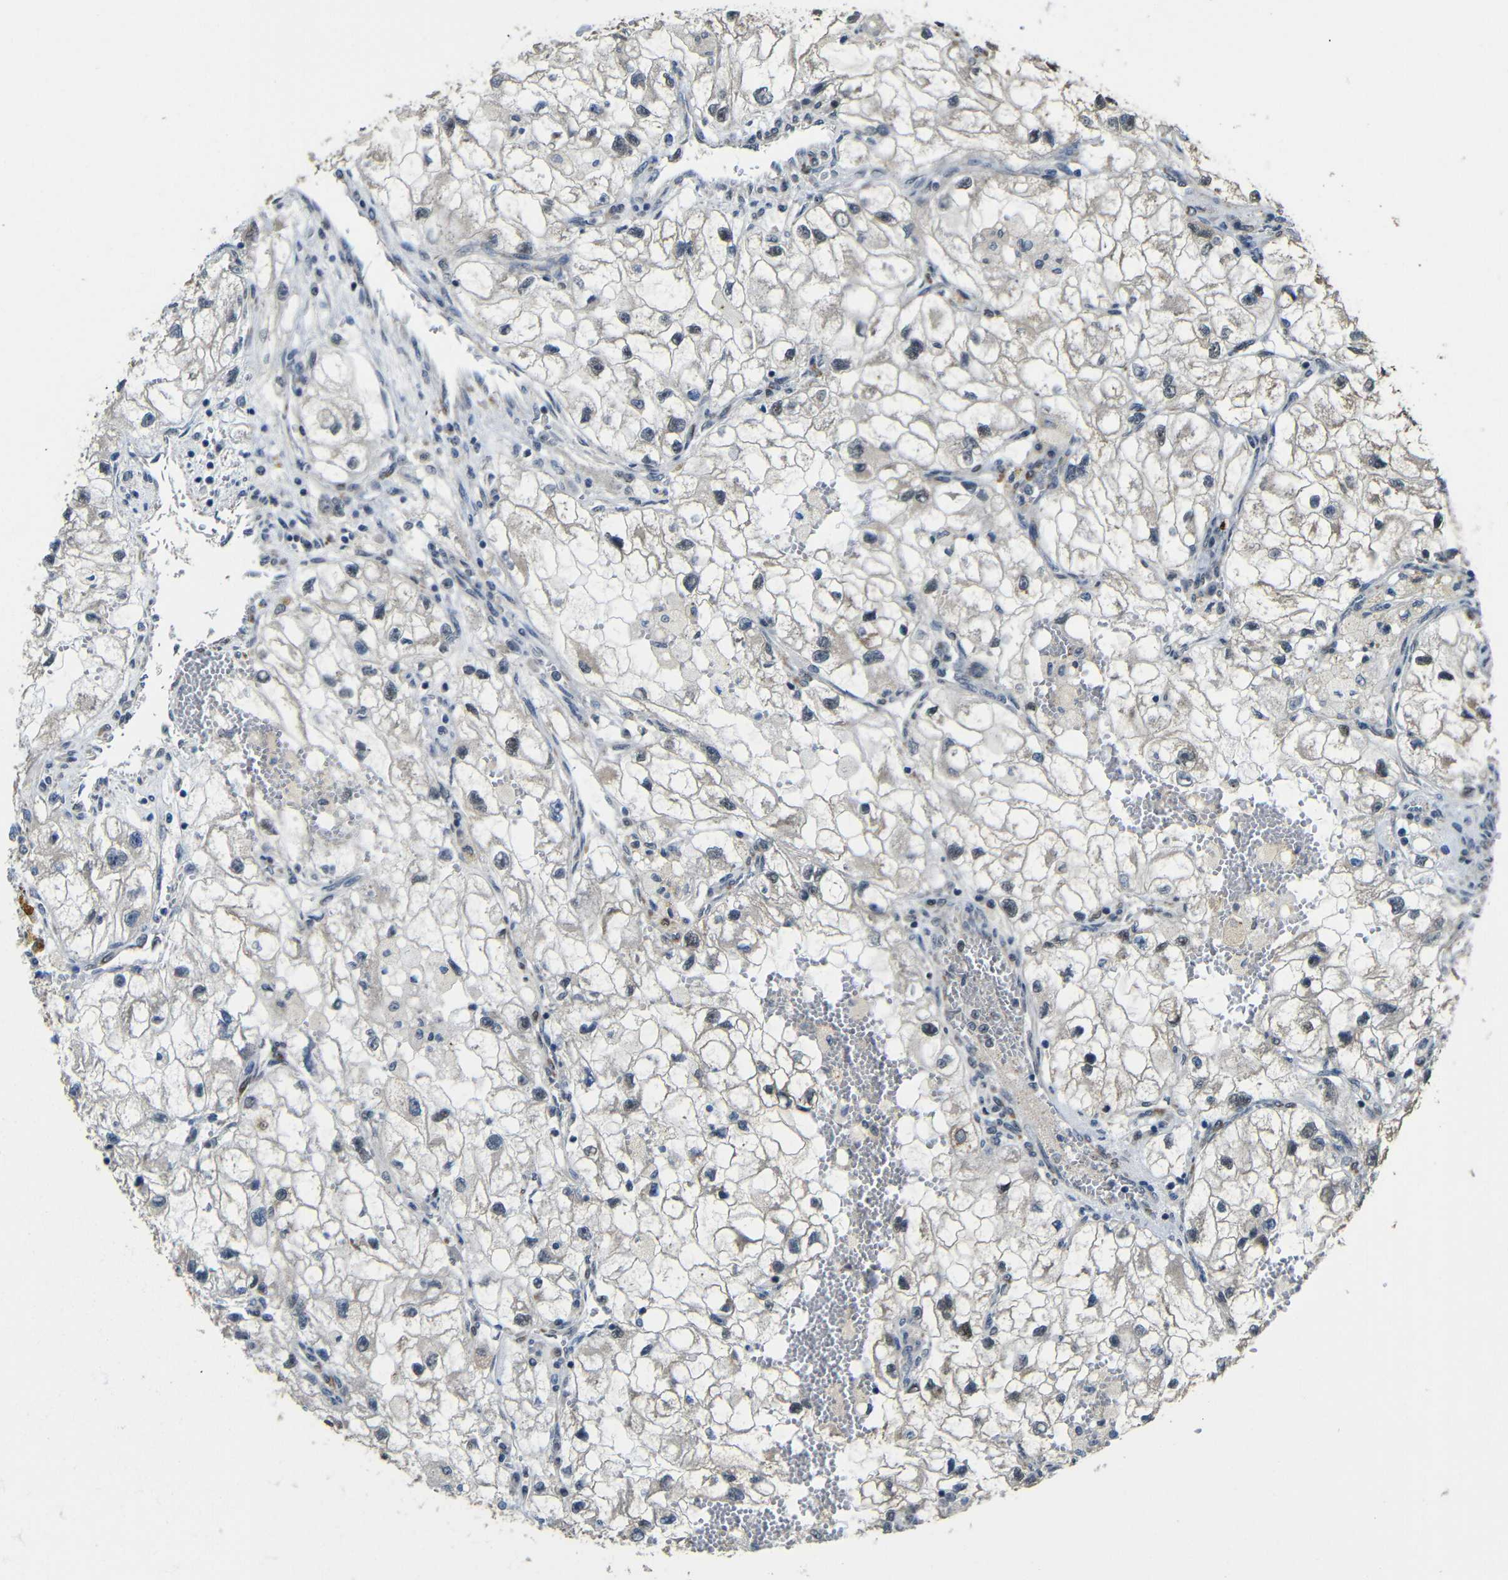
{"staining": {"intensity": "negative", "quantity": "none", "location": "none"}, "tissue": "renal cancer", "cell_type": "Tumor cells", "image_type": "cancer", "snomed": [{"axis": "morphology", "description": "Adenocarcinoma, NOS"}, {"axis": "topography", "description": "Kidney"}], "caption": "There is no significant staining in tumor cells of renal cancer.", "gene": "FAM172A", "patient": {"sex": "female", "age": 70}}